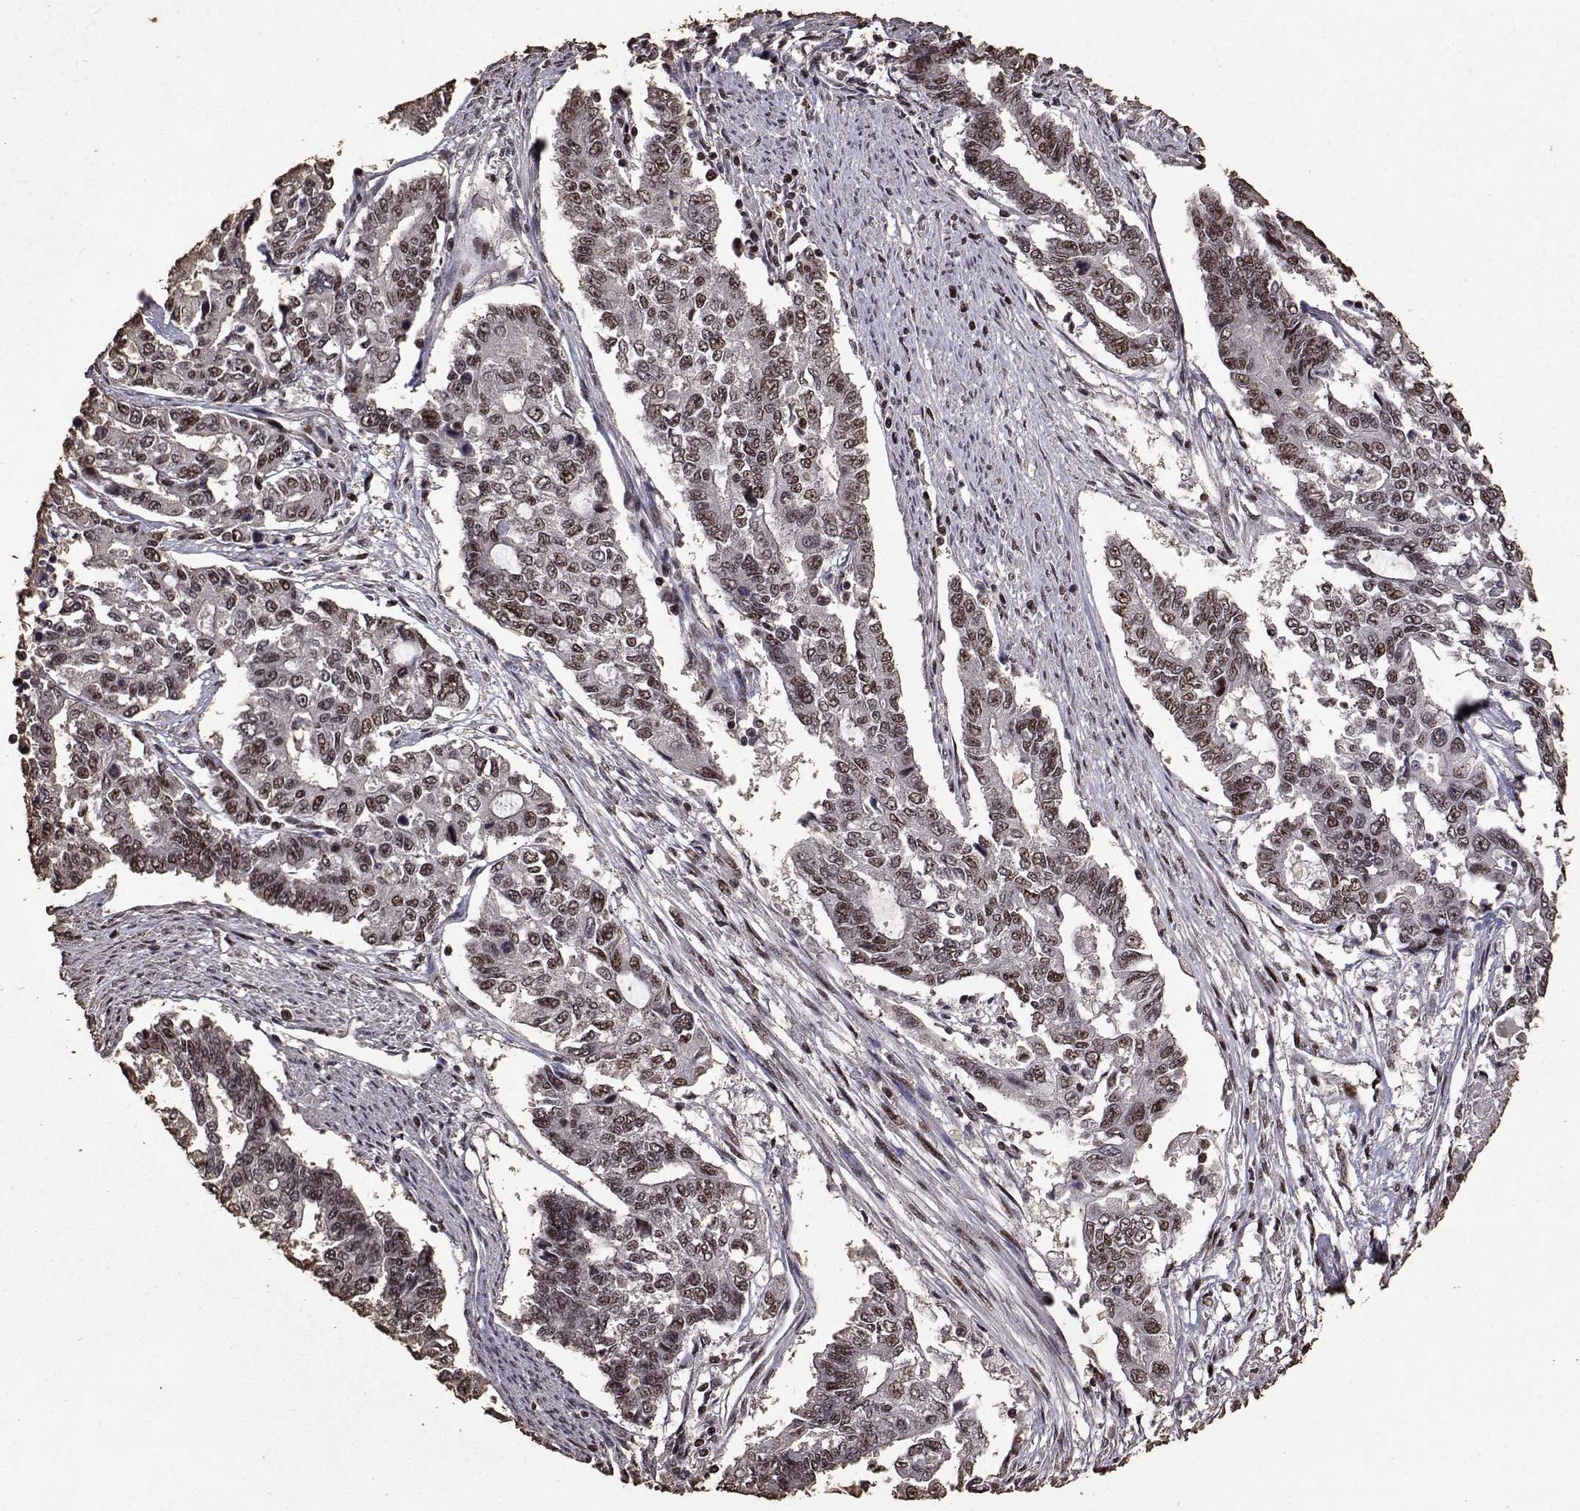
{"staining": {"intensity": "moderate", "quantity": ">75%", "location": "nuclear"}, "tissue": "endometrial cancer", "cell_type": "Tumor cells", "image_type": "cancer", "snomed": [{"axis": "morphology", "description": "Adenocarcinoma, NOS"}, {"axis": "topography", "description": "Uterus"}], "caption": "Immunohistochemistry (IHC) (DAB (3,3'-diaminobenzidine)) staining of adenocarcinoma (endometrial) shows moderate nuclear protein positivity in approximately >75% of tumor cells.", "gene": "TOE1", "patient": {"sex": "female", "age": 59}}